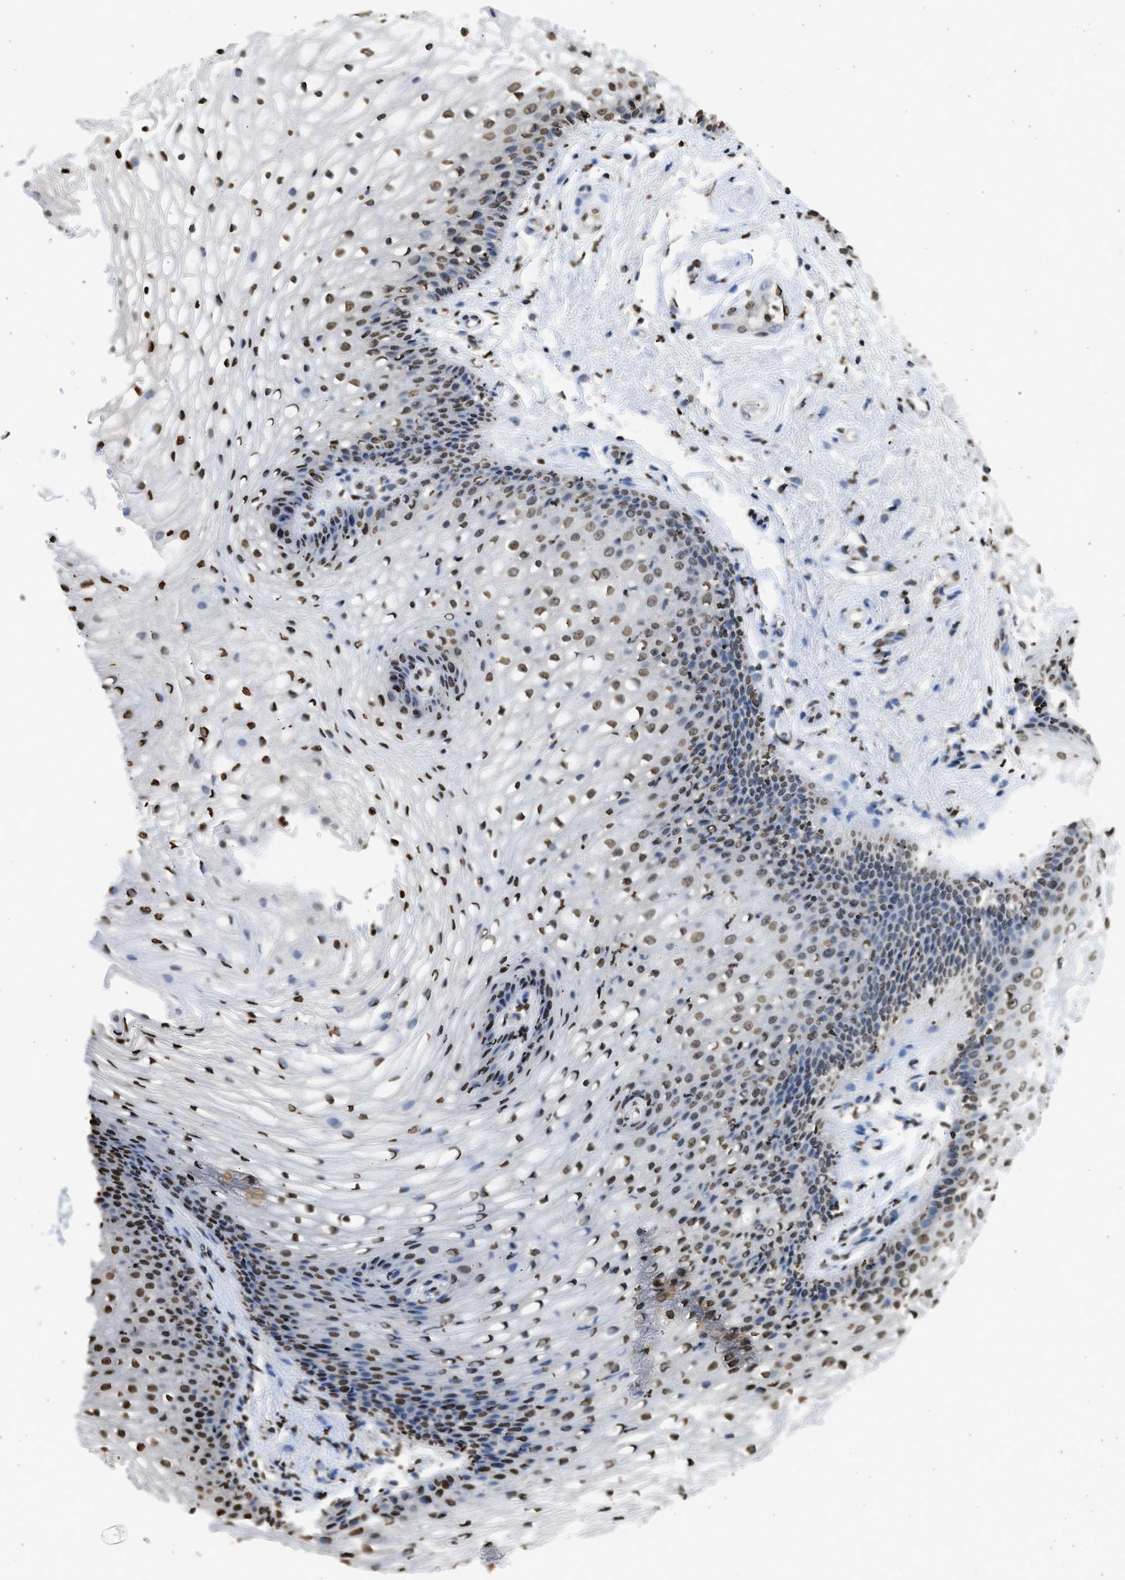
{"staining": {"intensity": "moderate", "quantity": ">75%", "location": "nuclear"}, "tissue": "vagina", "cell_type": "Squamous epithelial cells", "image_type": "normal", "snomed": [{"axis": "morphology", "description": "Normal tissue, NOS"}, {"axis": "topography", "description": "Vagina"}], "caption": "Normal vagina was stained to show a protein in brown. There is medium levels of moderate nuclear staining in approximately >75% of squamous epithelial cells.", "gene": "RRAGC", "patient": {"sex": "female", "age": 34}}